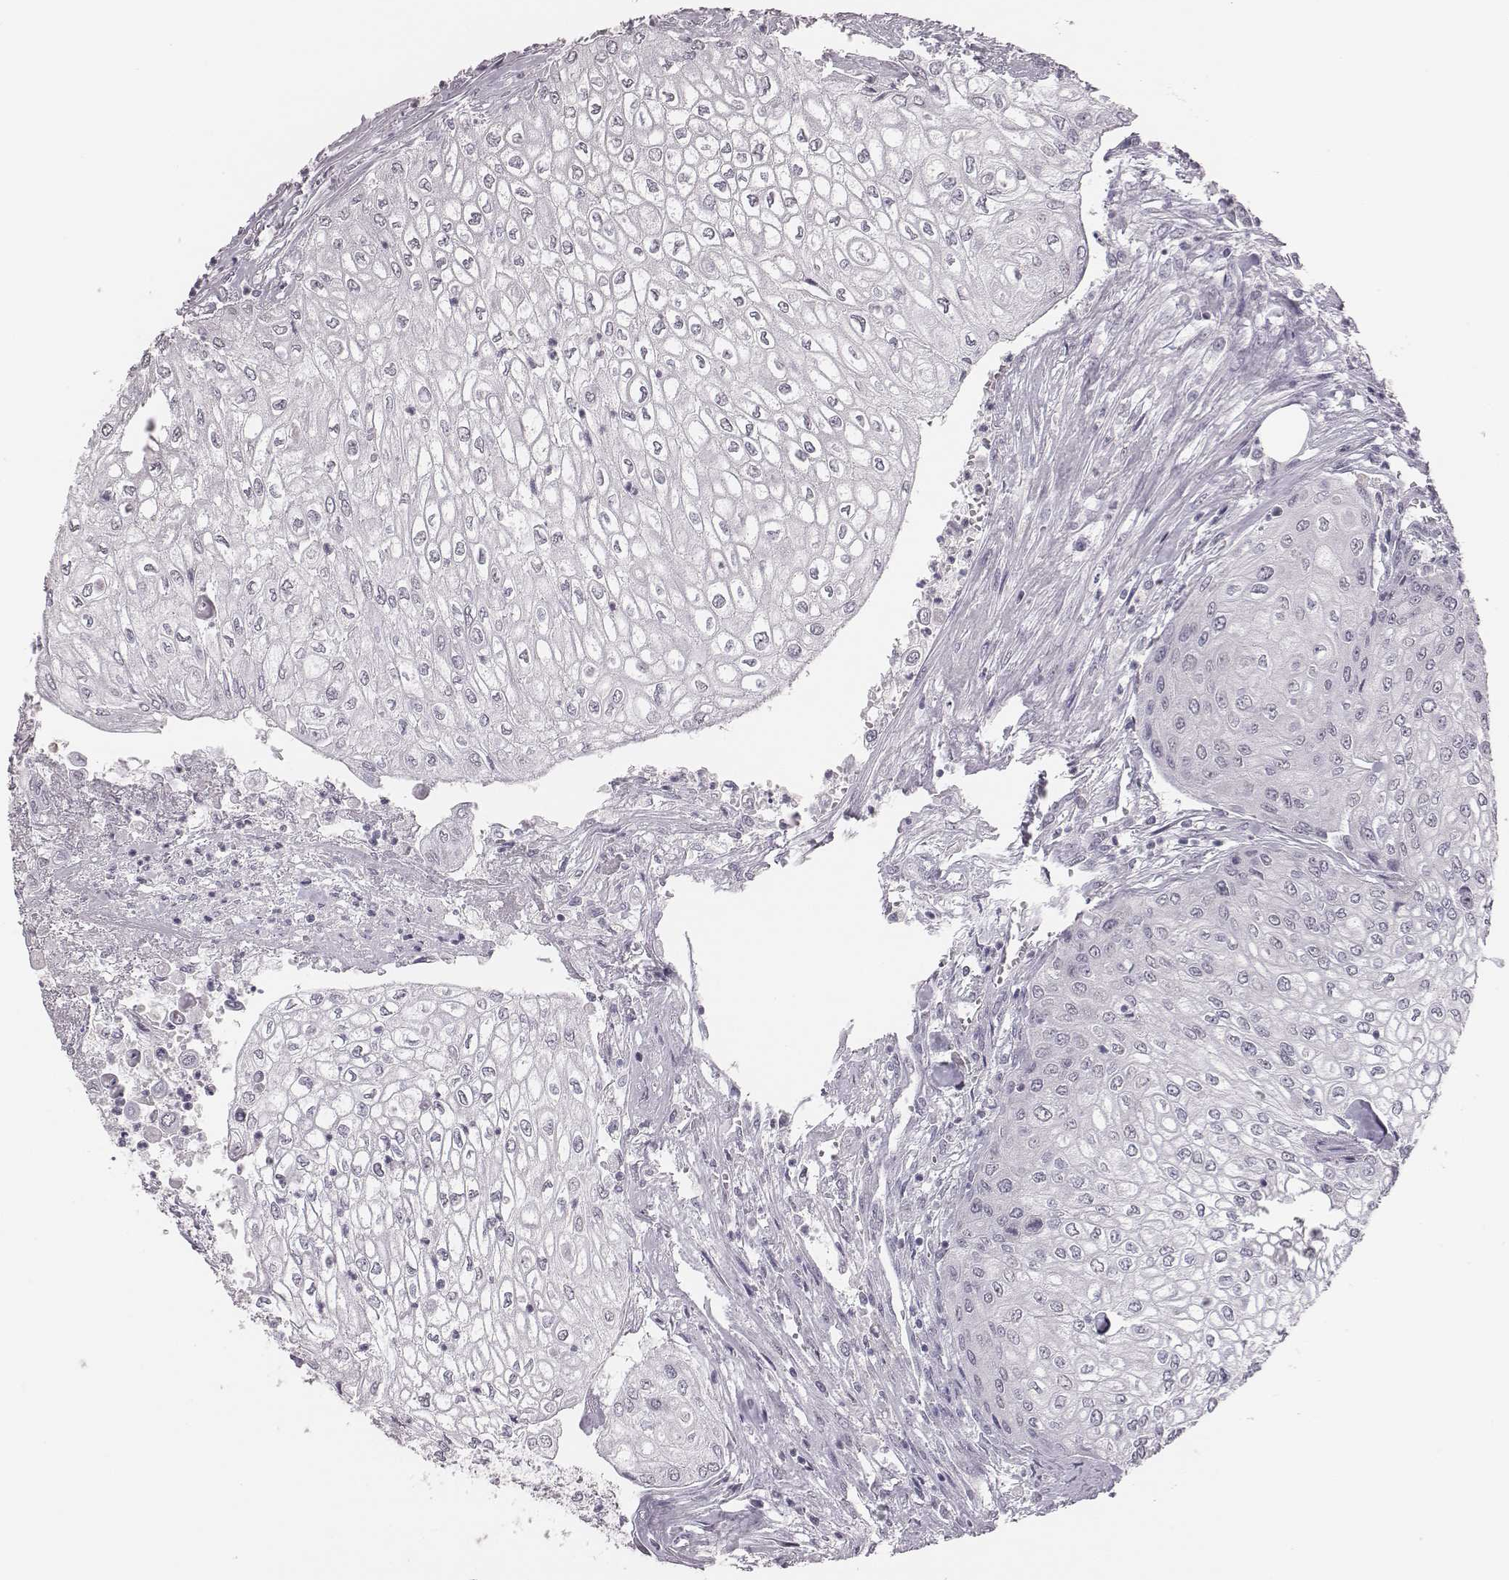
{"staining": {"intensity": "negative", "quantity": "none", "location": "none"}, "tissue": "urothelial cancer", "cell_type": "Tumor cells", "image_type": "cancer", "snomed": [{"axis": "morphology", "description": "Urothelial carcinoma, High grade"}, {"axis": "topography", "description": "Urinary bladder"}], "caption": "Immunohistochemical staining of high-grade urothelial carcinoma shows no significant positivity in tumor cells.", "gene": "CSHL1", "patient": {"sex": "male", "age": 62}}